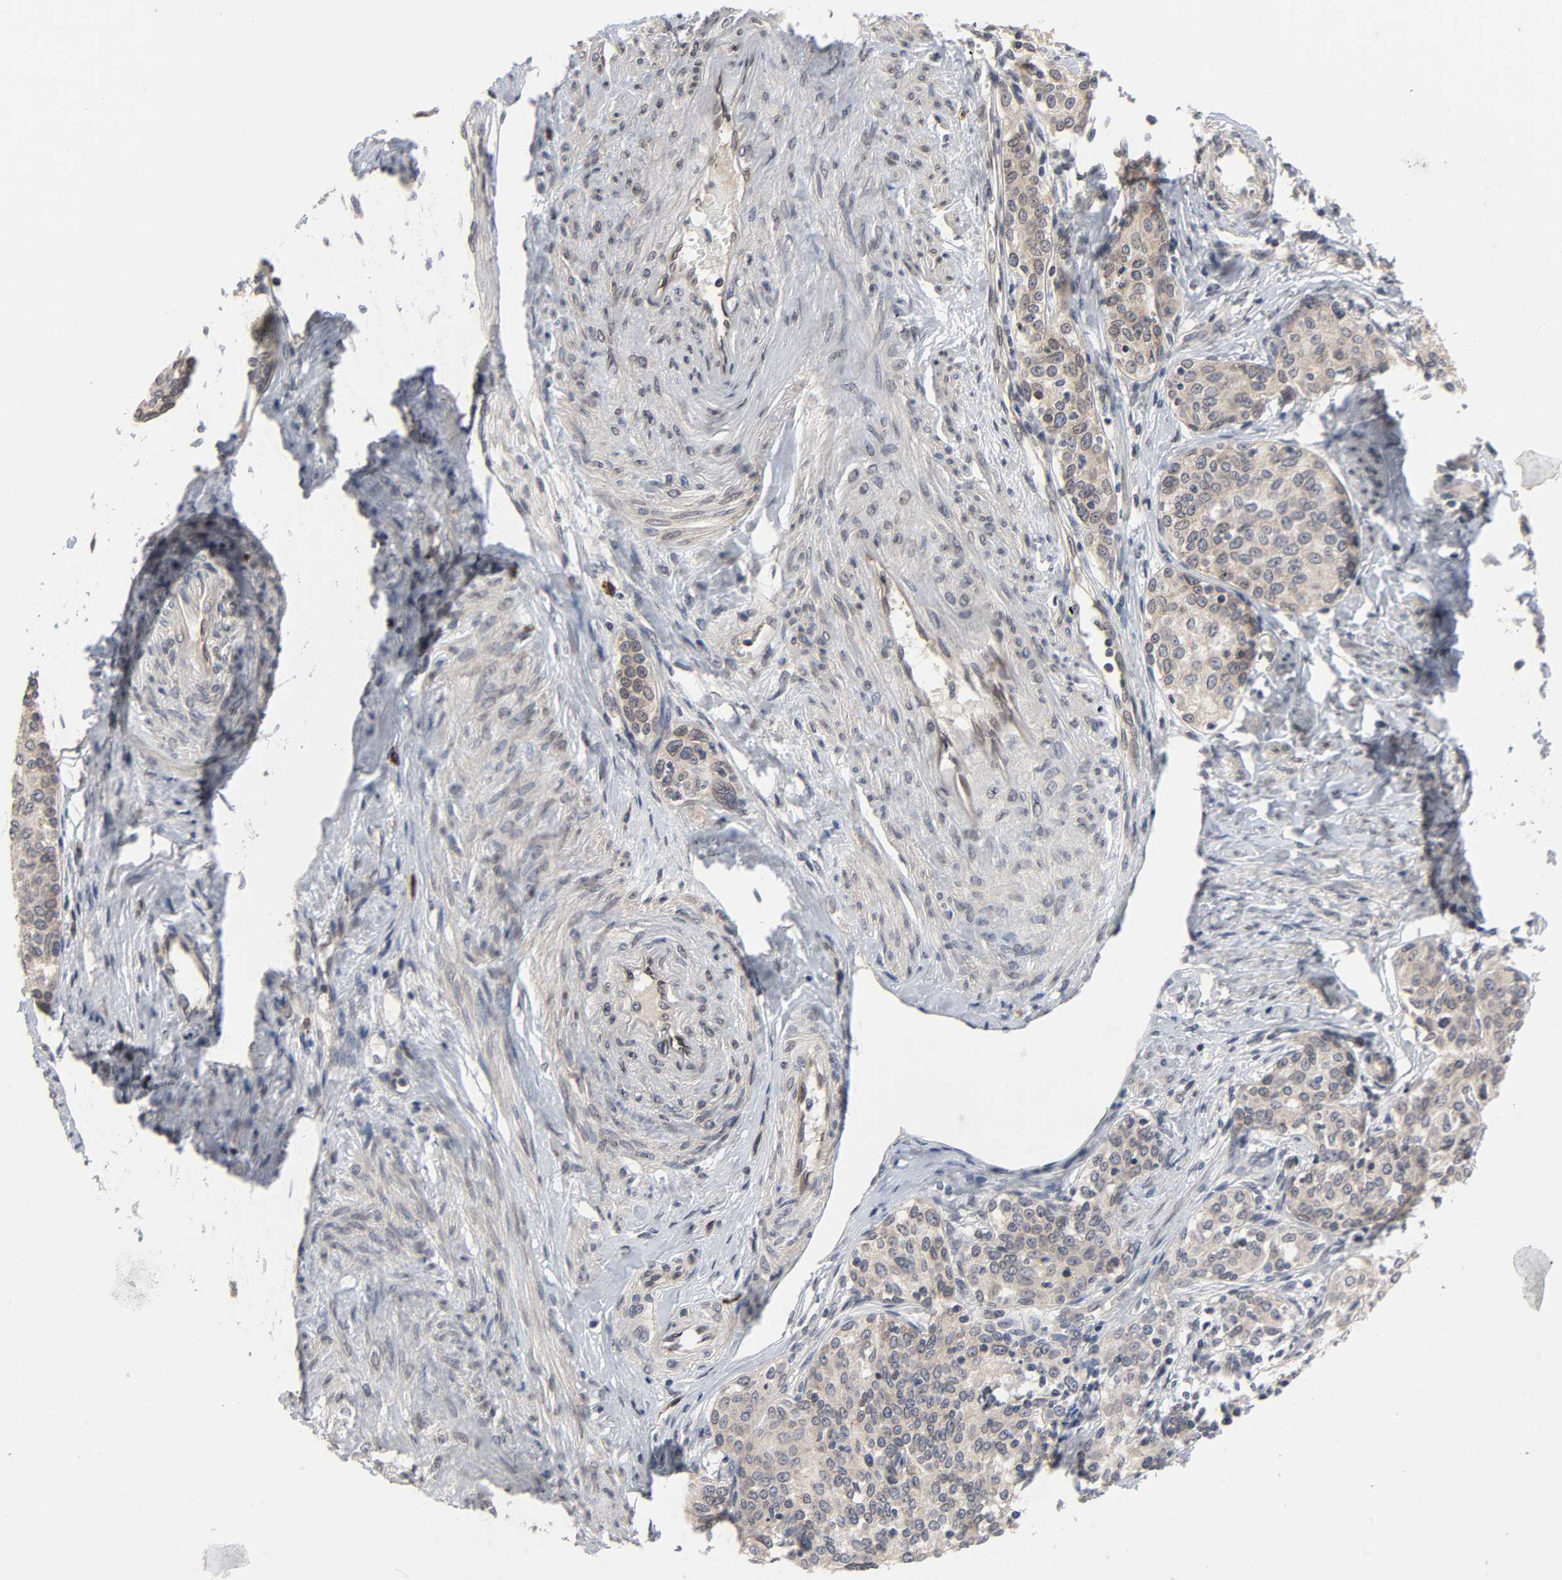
{"staining": {"intensity": "weak", "quantity": ">75%", "location": "cytoplasmic/membranous"}, "tissue": "cervical cancer", "cell_type": "Tumor cells", "image_type": "cancer", "snomed": [{"axis": "morphology", "description": "Squamous cell carcinoma, NOS"}, {"axis": "morphology", "description": "Adenocarcinoma, NOS"}, {"axis": "topography", "description": "Cervix"}], "caption": "About >75% of tumor cells in human cervical cancer (adenocarcinoma) display weak cytoplasmic/membranous protein expression as visualized by brown immunohistochemical staining.", "gene": "CCDC175", "patient": {"sex": "female", "age": 52}}